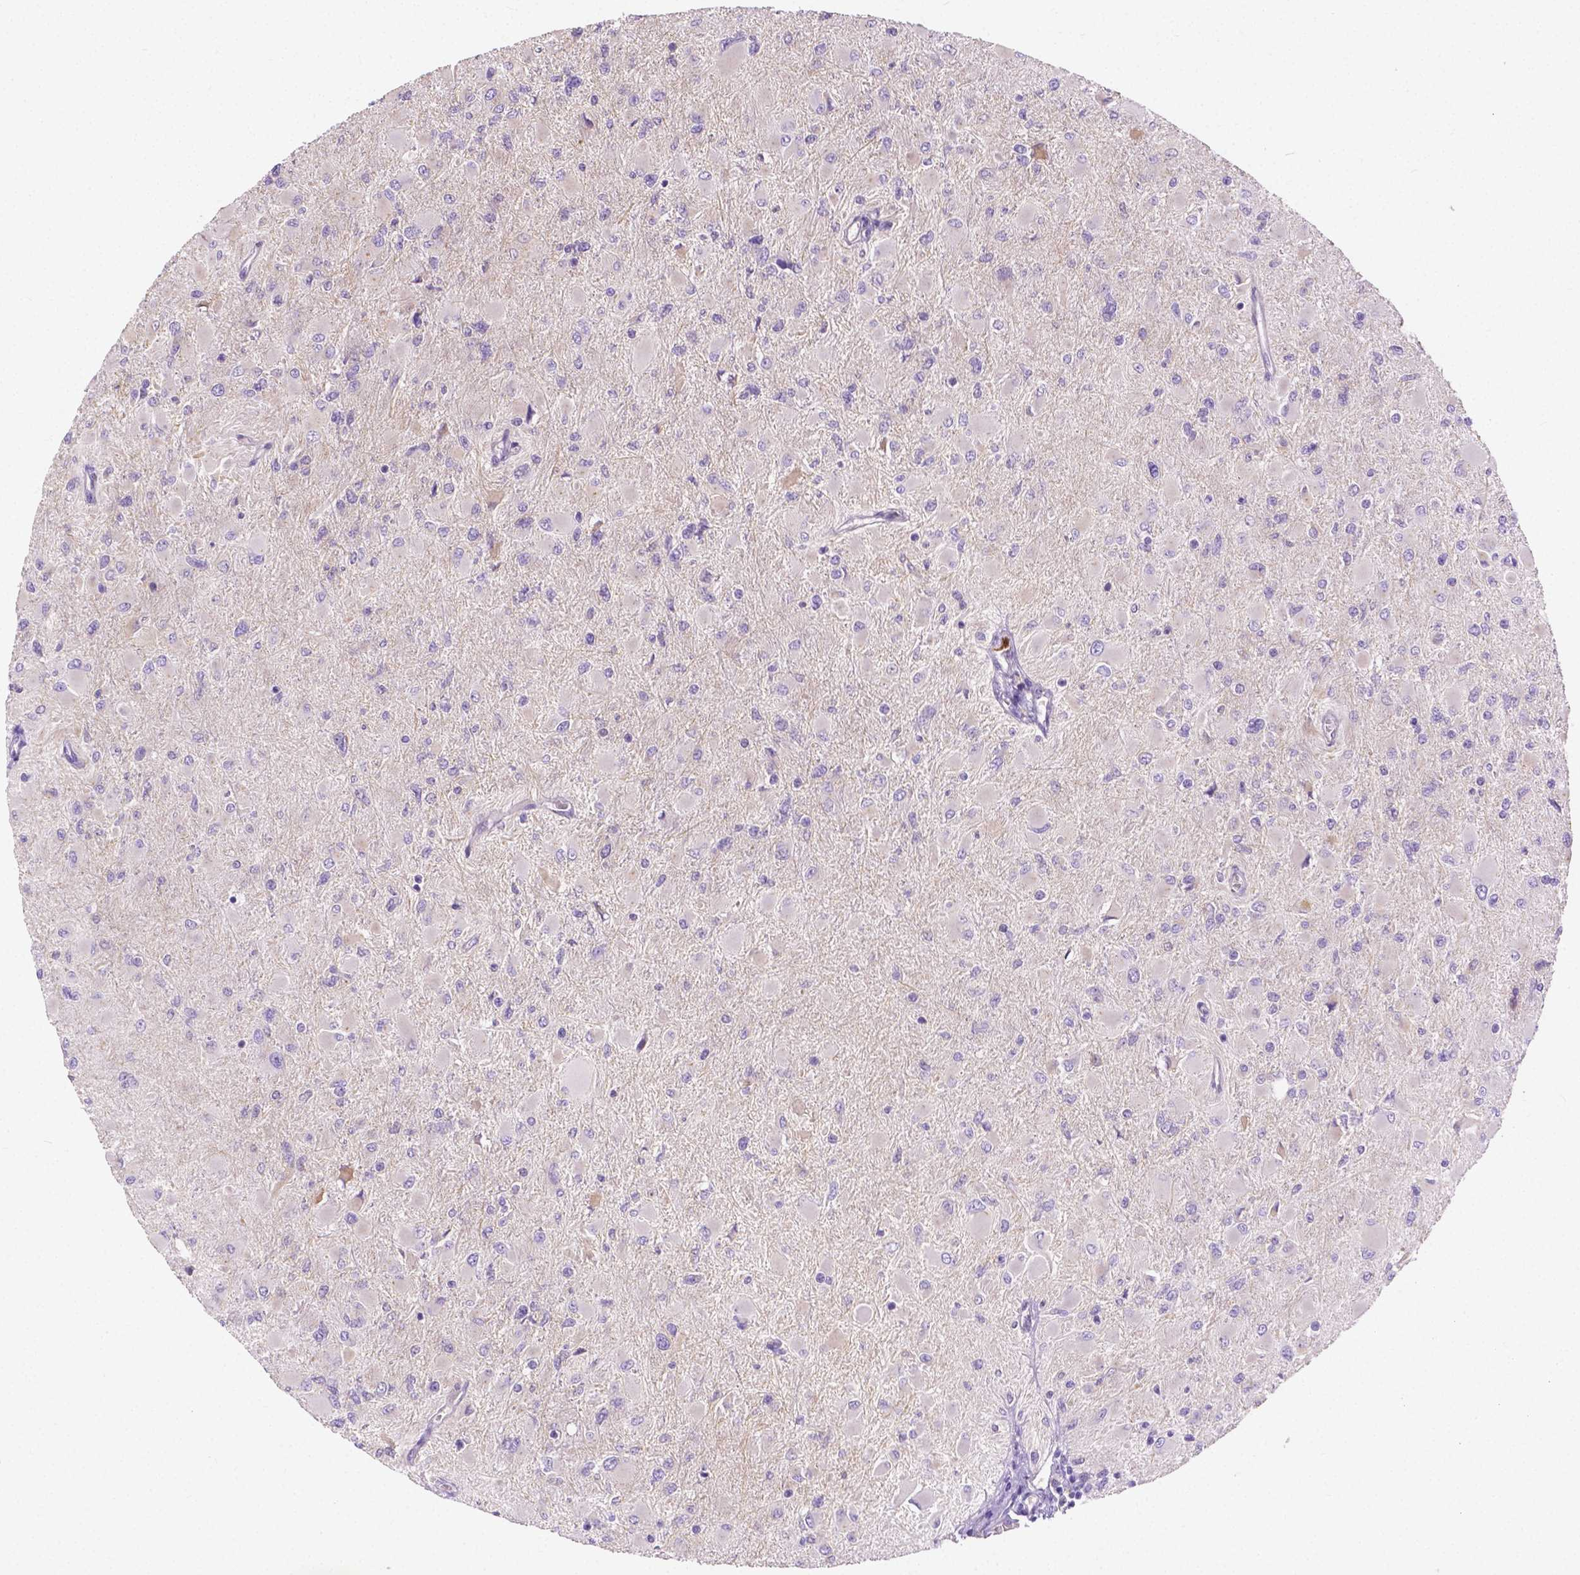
{"staining": {"intensity": "negative", "quantity": "none", "location": "none"}, "tissue": "glioma", "cell_type": "Tumor cells", "image_type": "cancer", "snomed": [{"axis": "morphology", "description": "Glioma, malignant, High grade"}, {"axis": "topography", "description": "Cerebral cortex"}], "caption": "Tumor cells show no significant protein expression in glioma.", "gene": "ZNRD2", "patient": {"sex": "female", "age": 36}}